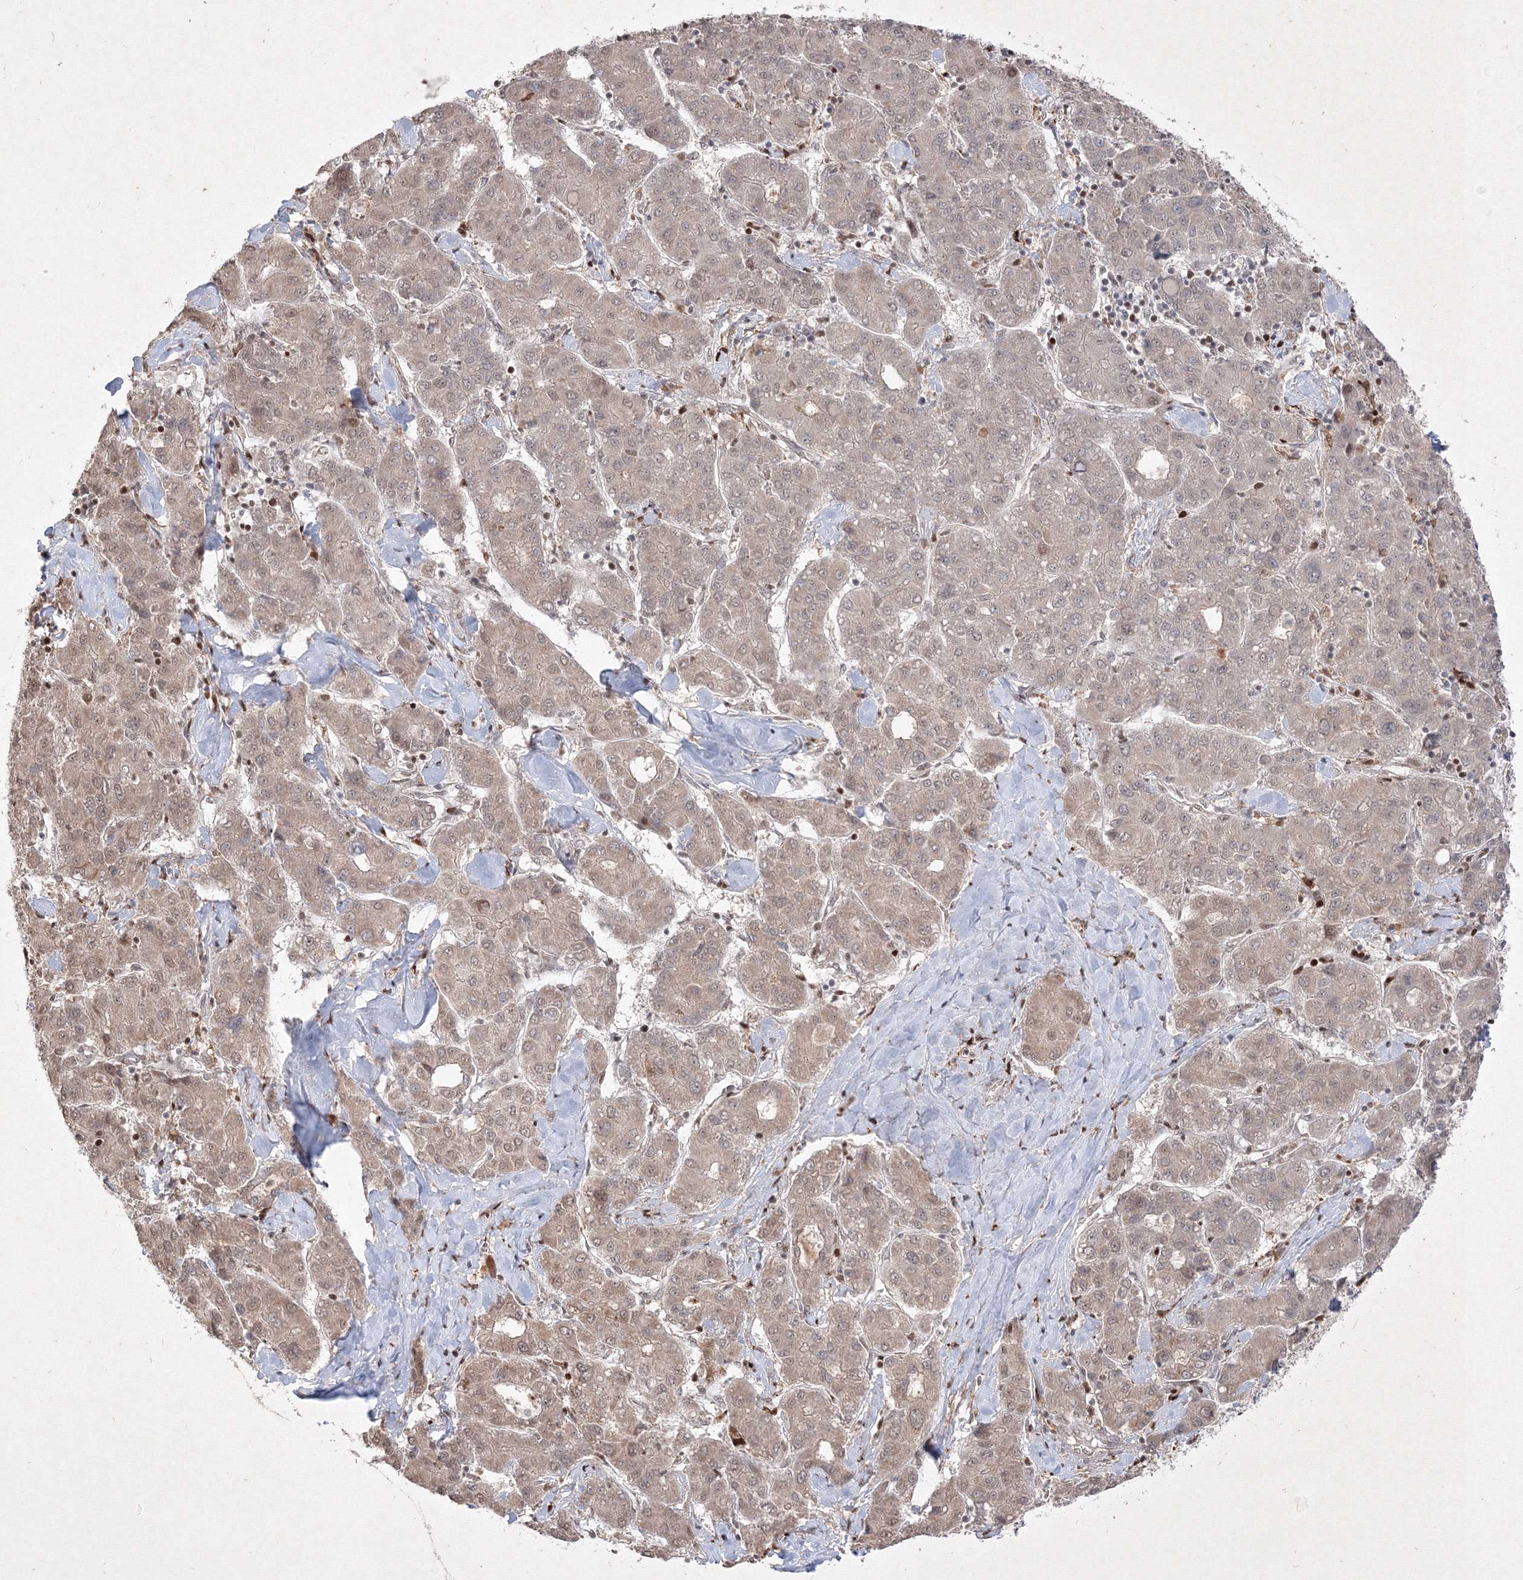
{"staining": {"intensity": "weak", "quantity": "<25%", "location": "cytoplasmic/membranous"}, "tissue": "liver cancer", "cell_type": "Tumor cells", "image_type": "cancer", "snomed": [{"axis": "morphology", "description": "Carcinoma, Hepatocellular, NOS"}, {"axis": "topography", "description": "Liver"}], "caption": "DAB immunohistochemical staining of human liver hepatocellular carcinoma shows no significant expression in tumor cells.", "gene": "TAB1", "patient": {"sex": "male", "age": 65}}